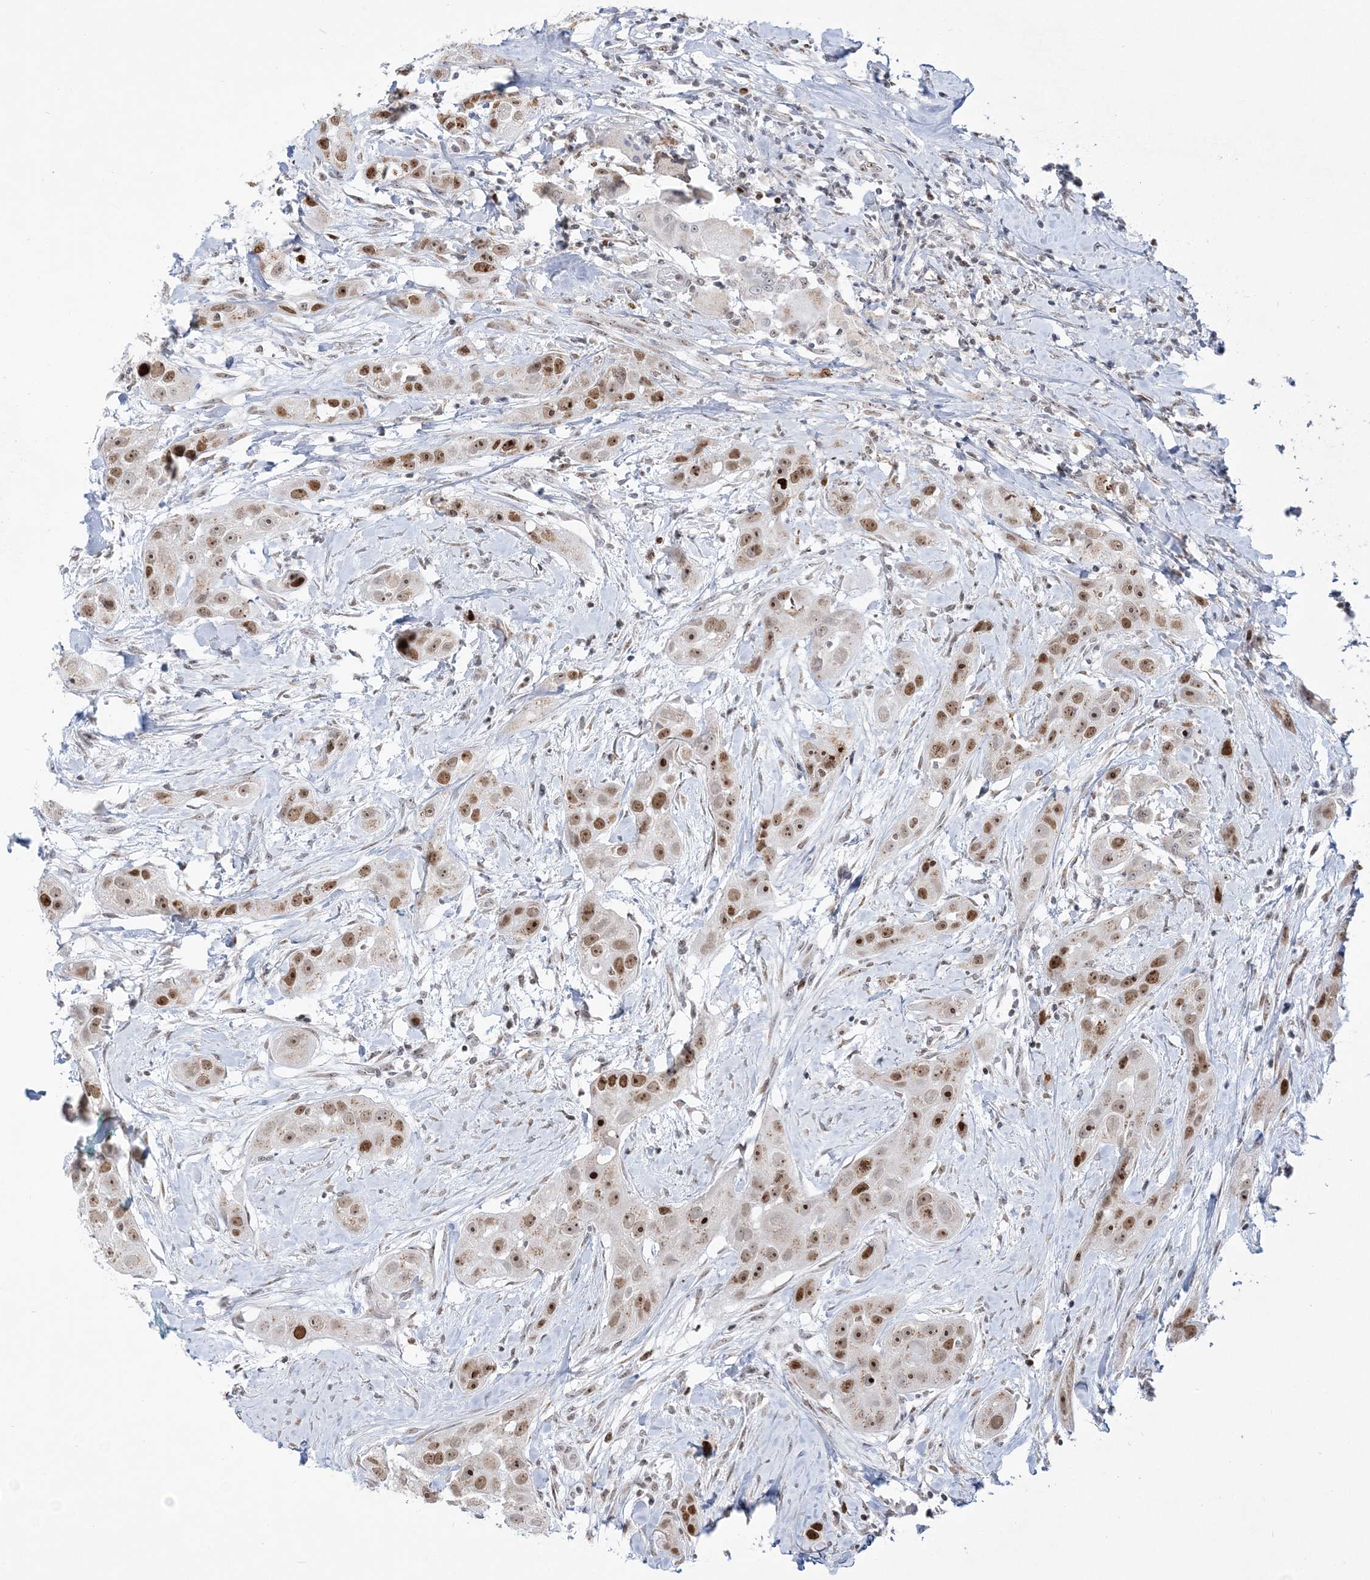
{"staining": {"intensity": "strong", "quantity": "25%-75%", "location": "nuclear"}, "tissue": "head and neck cancer", "cell_type": "Tumor cells", "image_type": "cancer", "snomed": [{"axis": "morphology", "description": "Normal tissue, NOS"}, {"axis": "morphology", "description": "Squamous cell carcinoma, NOS"}, {"axis": "topography", "description": "Skeletal muscle"}, {"axis": "topography", "description": "Head-Neck"}], "caption": "High-power microscopy captured an immunohistochemistry (IHC) histopathology image of squamous cell carcinoma (head and neck), revealing strong nuclear expression in approximately 25%-75% of tumor cells. Using DAB (brown) and hematoxylin (blue) stains, captured at high magnification using brightfield microscopy.", "gene": "DDX21", "patient": {"sex": "male", "age": 51}}